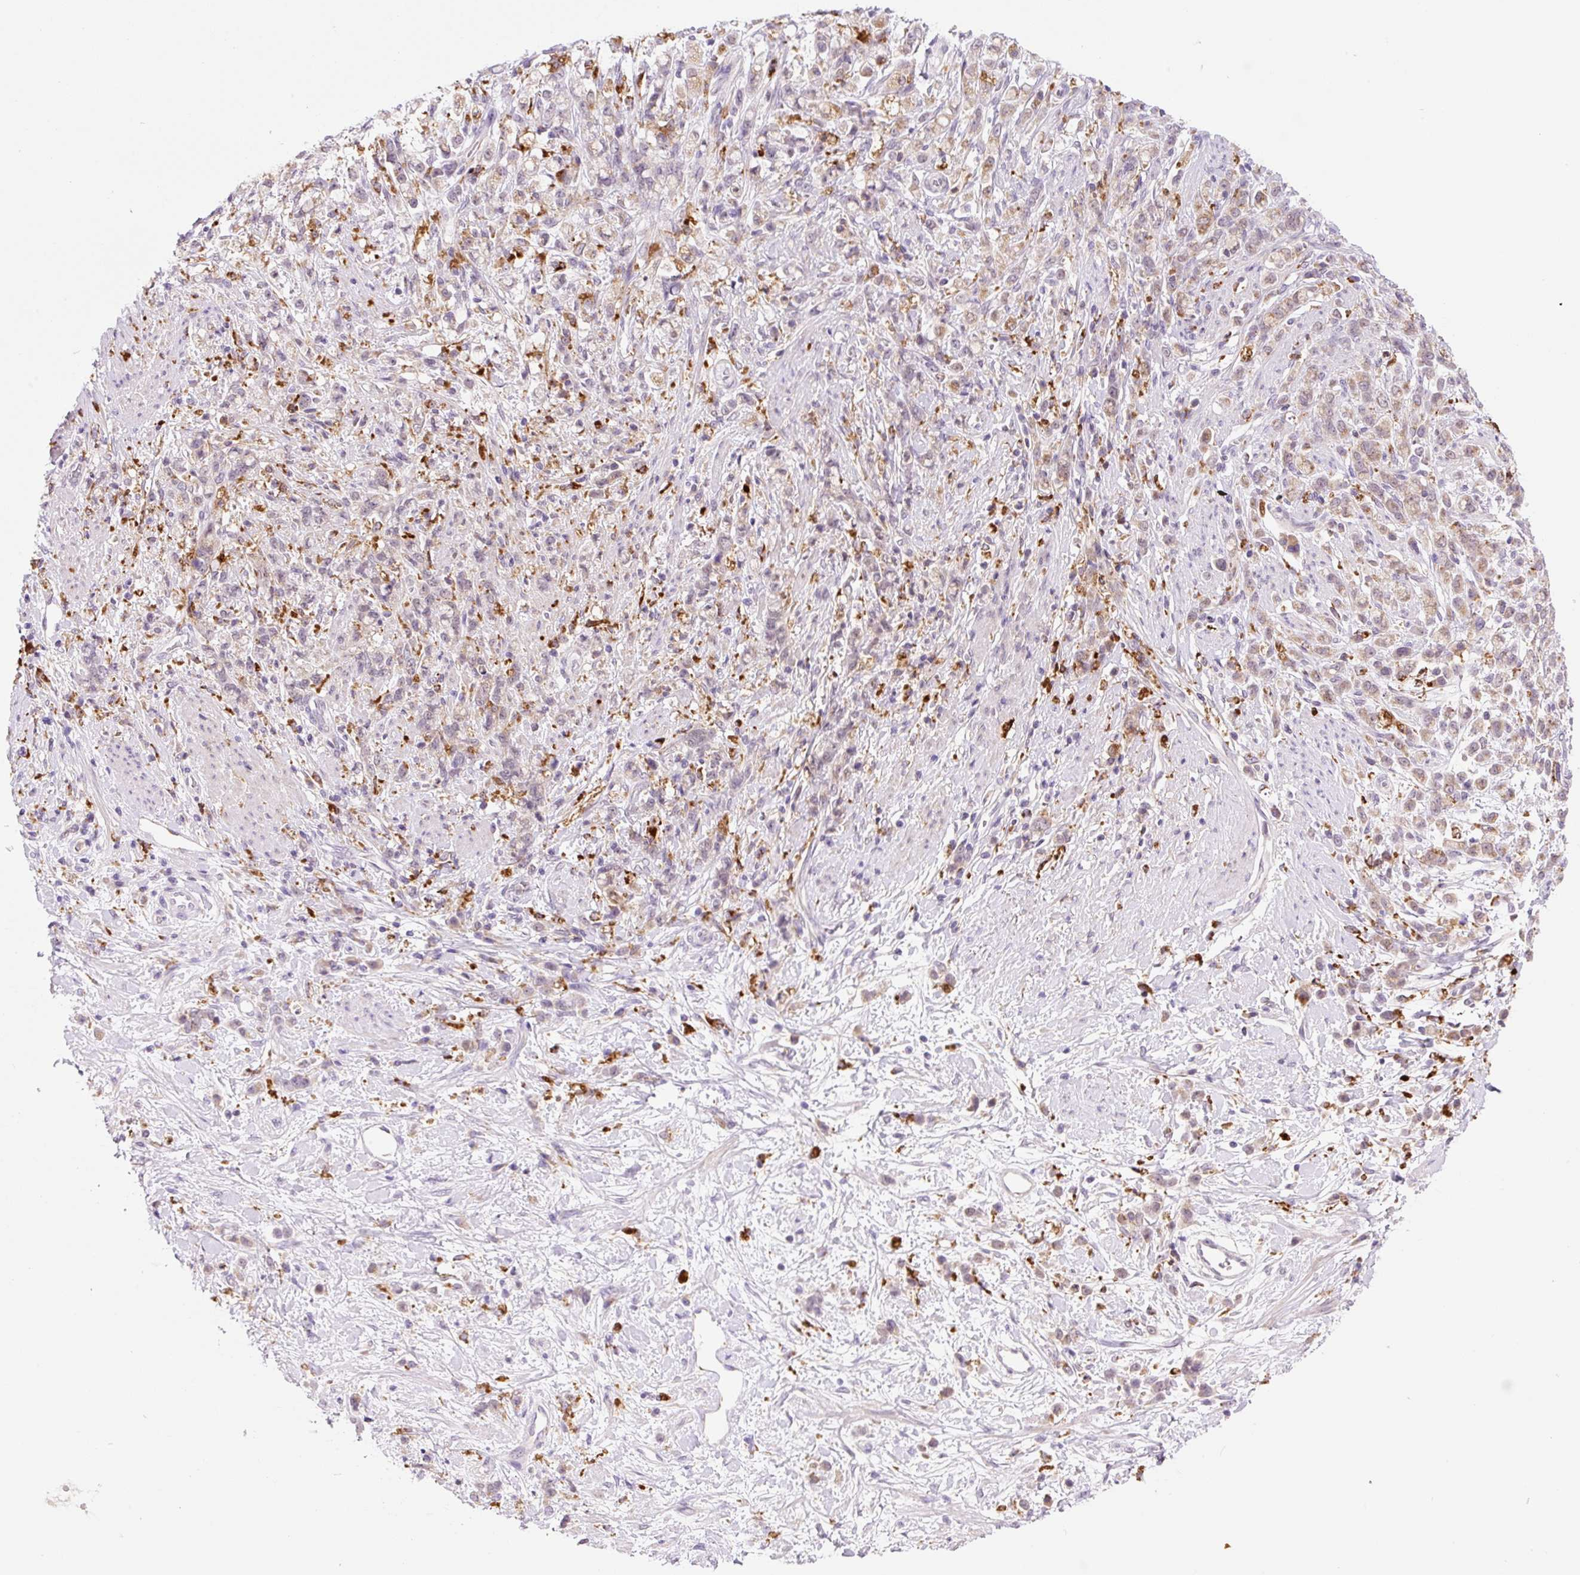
{"staining": {"intensity": "weak", "quantity": ">75%", "location": "cytoplasmic/membranous"}, "tissue": "stomach cancer", "cell_type": "Tumor cells", "image_type": "cancer", "snomed": [{"axis": "morphology", "description": "Adenocarcinoma, NOS"}, {"axis": "topography", "description": "Stomach"}], "caption": "Stomach cancer stained with immunohistochemistry demonstrates weak cytoplasmic/membranous expression in approximately >75% of tumor cells.", "gene": "CEBPZOS", "patient": {"sex": "female", "age": 60}}